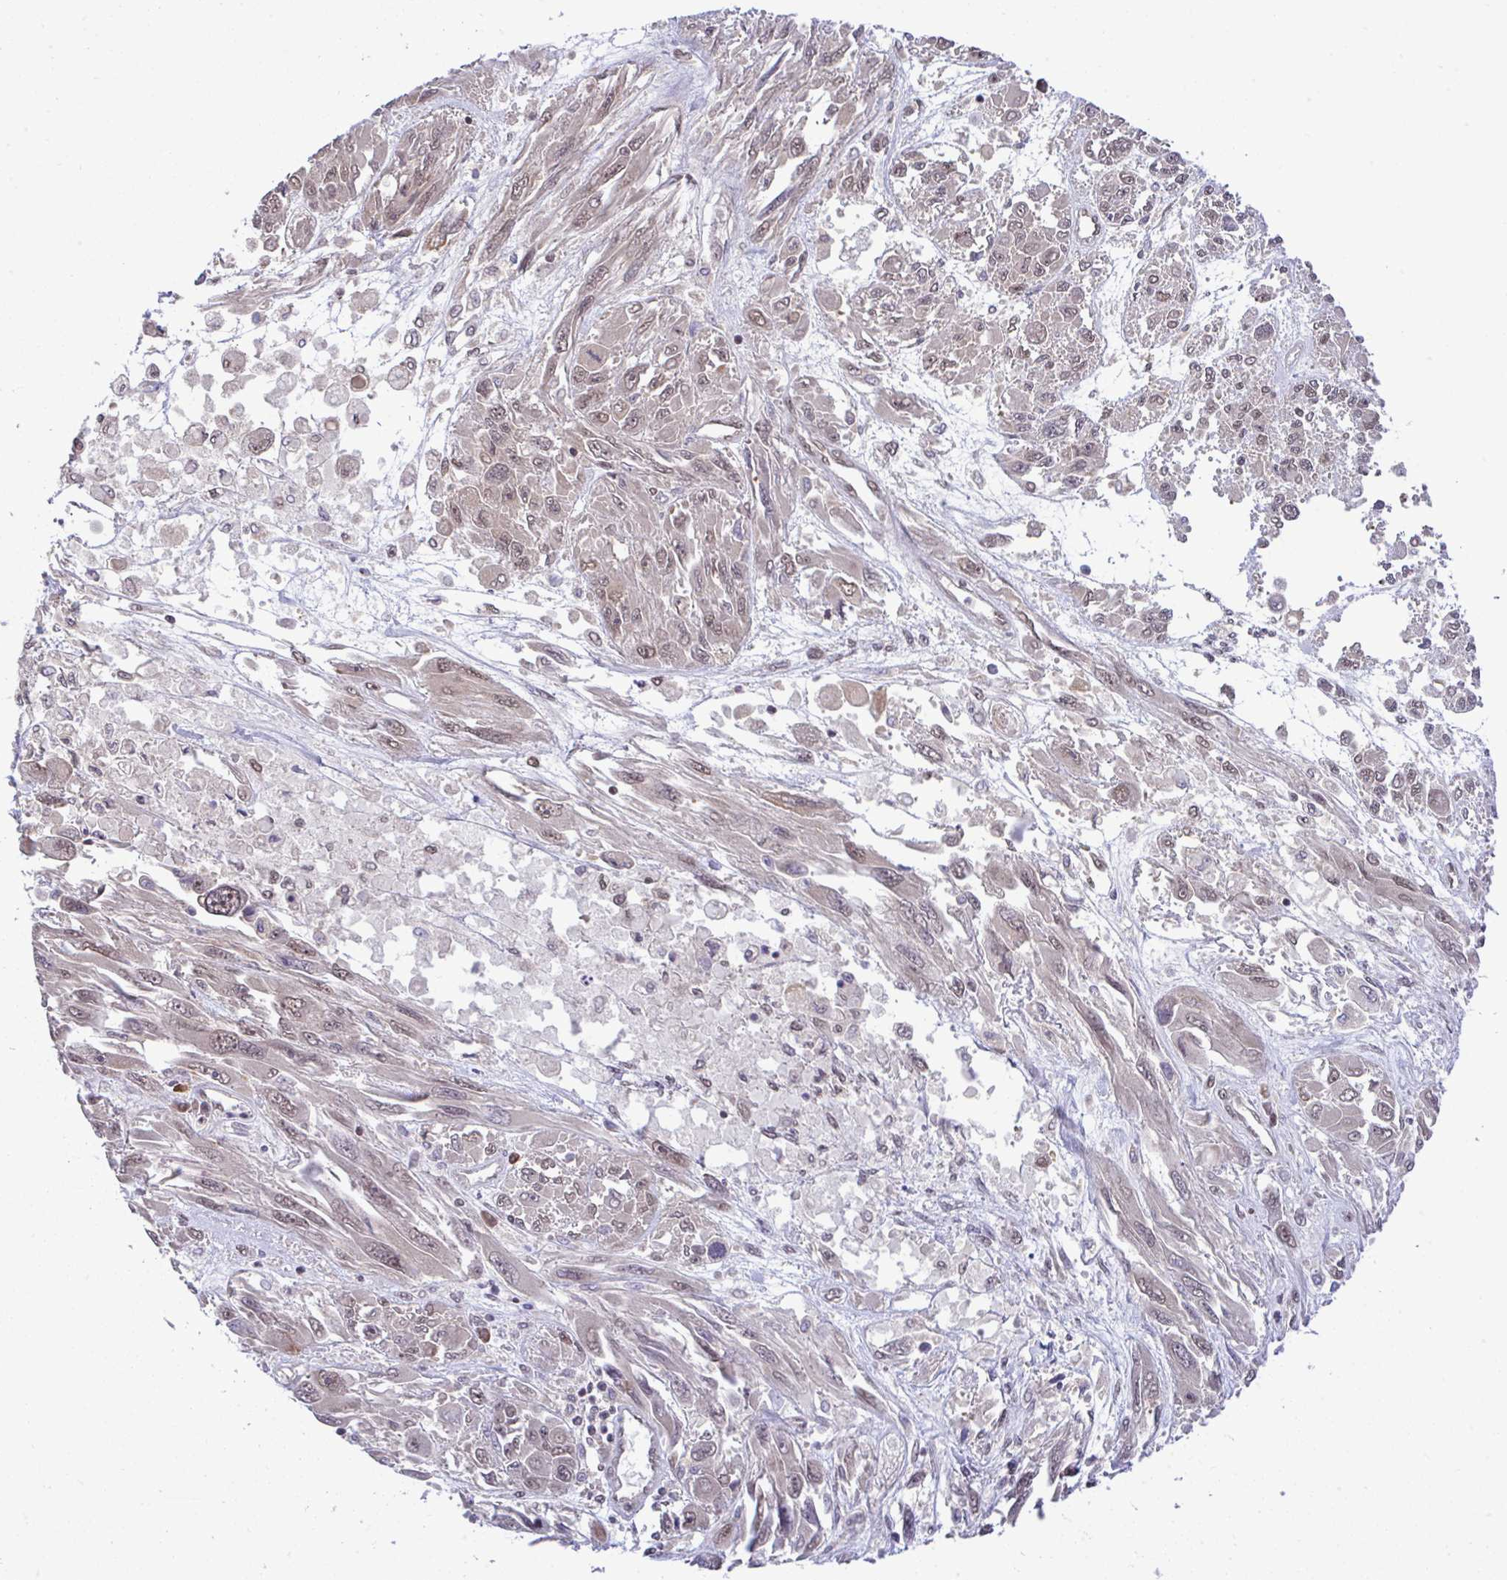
{"staining": {"intensity": "weak", "quantity": ">75%", "location": "nuclear"}, "tissue": "melanoma", "cell_type": "Tumor cells", "image_type": "cancer", "snomed": [{"axis": "morphology", "description": "Malignant melanoma, NOS"}, {"axis": "topography", "description": "Skin"}], "caption": "Protein positivity by immunohistochemistry exhibits weak nuclear positivity in approximately >75% of tumor cells in malignant melanoma.", "gene": "C9orf64", "patient": {"sex": "female", "age": 91}}